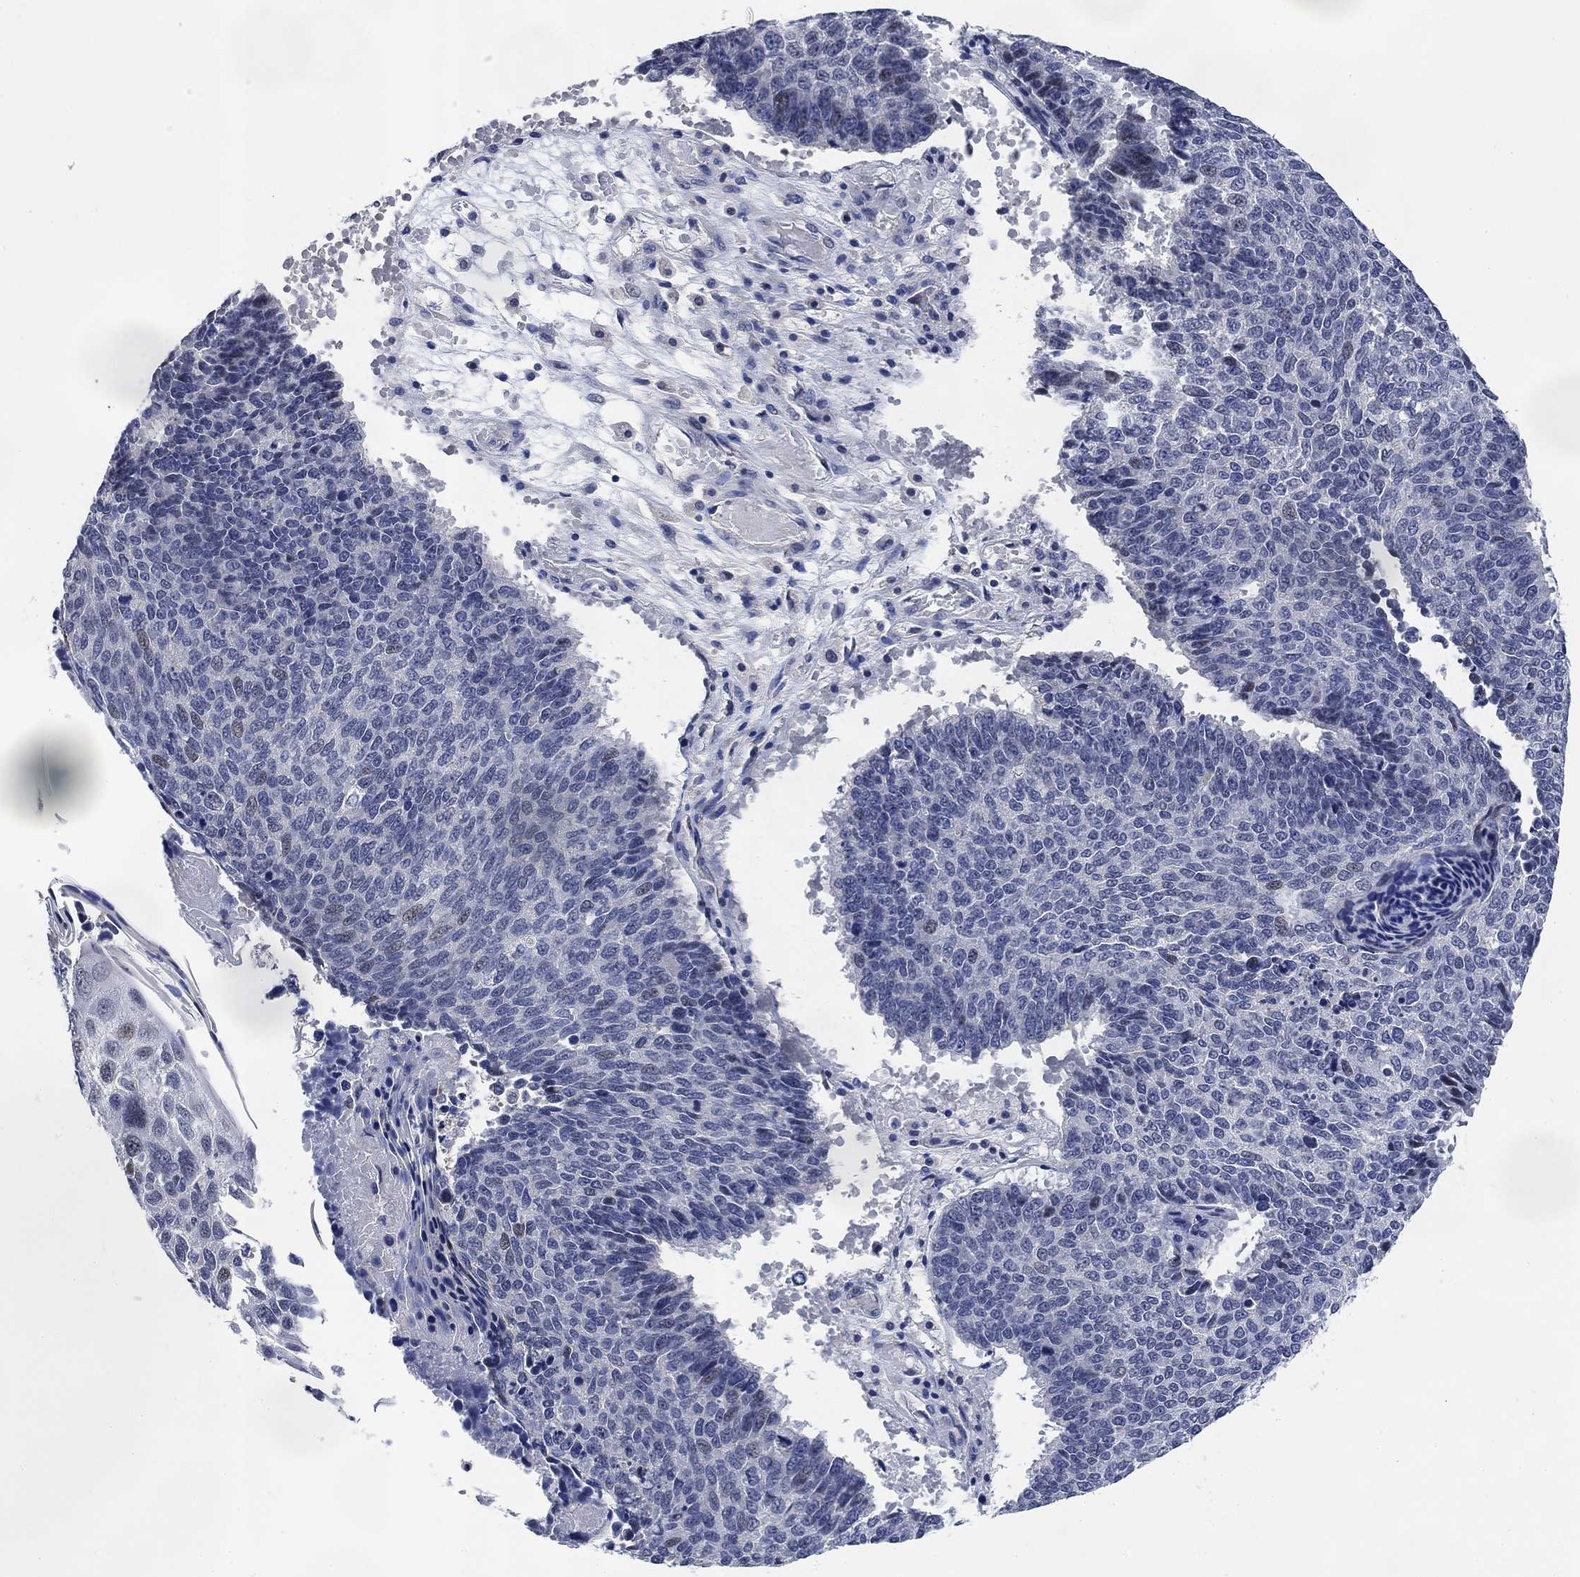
{"staining": {"intensity": "negative", "quantity": "none", "location": "none"}, "tissue": "lung cancer", "cell_type": "Tumor cells", "image_type": "cancer", "snomed": [{"axis": "morphology", "description": "Squamous cell carcinoma, NOS"}, {"axis": "topography", "description": "Lung"}], "caption": "Immunohistochemical staining of human squamous cell carcinoma (lung) reveals no significant expression in tumor cells.", "gene": "DAZL", "patient": {"sex": "male", "age": 73}}